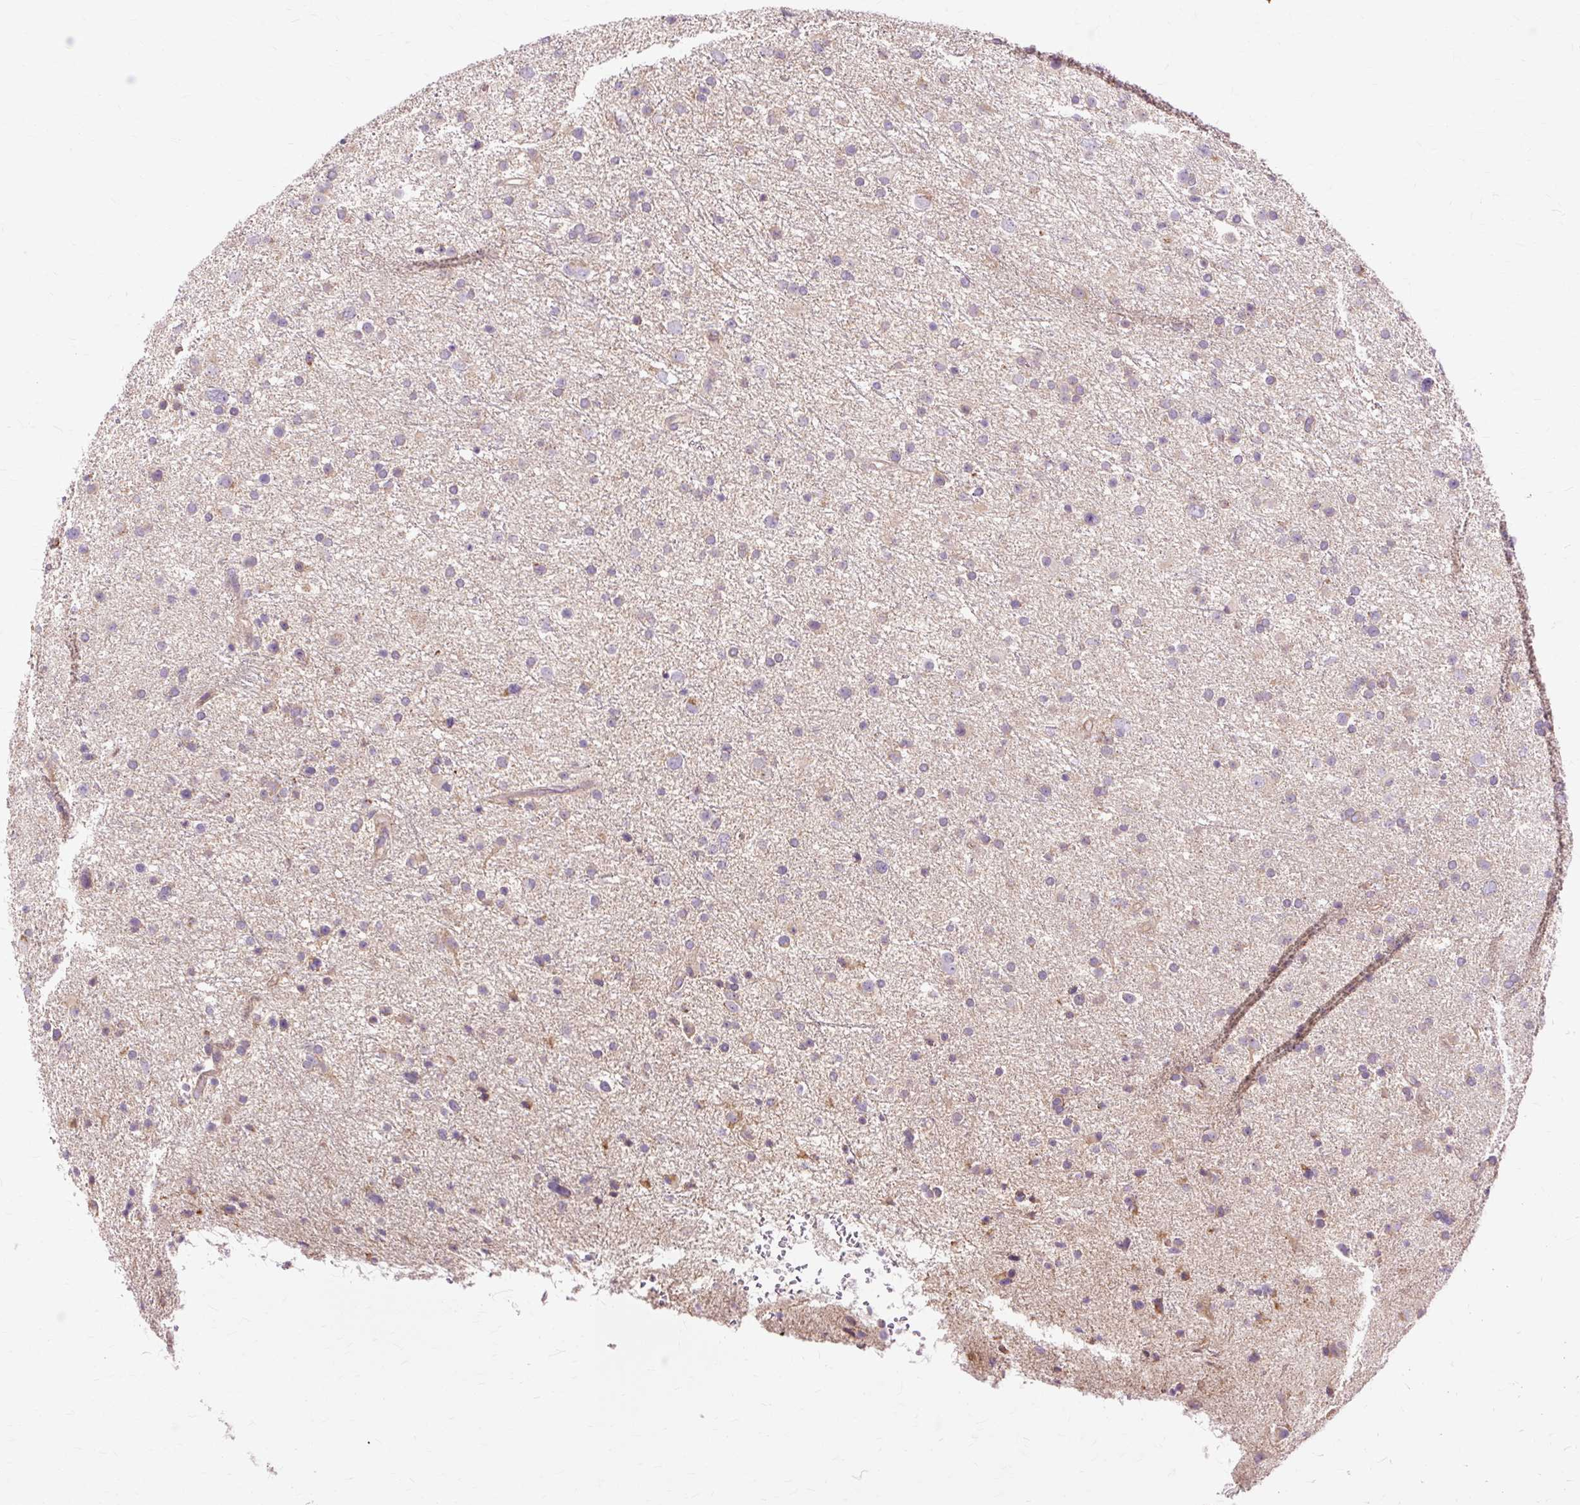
{"staining": {"intensity": "weak", "quantity": "<25%", "location": "cytoplasmic/membranous"}, "tissue": "glioma", "cell_type": "Tumor cells", "image_type": "cancer", "snomed": [{"axis": "morphology", "description": "Glioma, malignant, Low grade"}, {"axis": "topography", "description": "Brain"}], "caption": "A high-resolution histopathology image shows IHC staining of malignant low-grade glioma, which demonstrates no significant staining in tumor cells.", "gene": "PDZD2", "patient": {"sex": "female", "age": 32}}